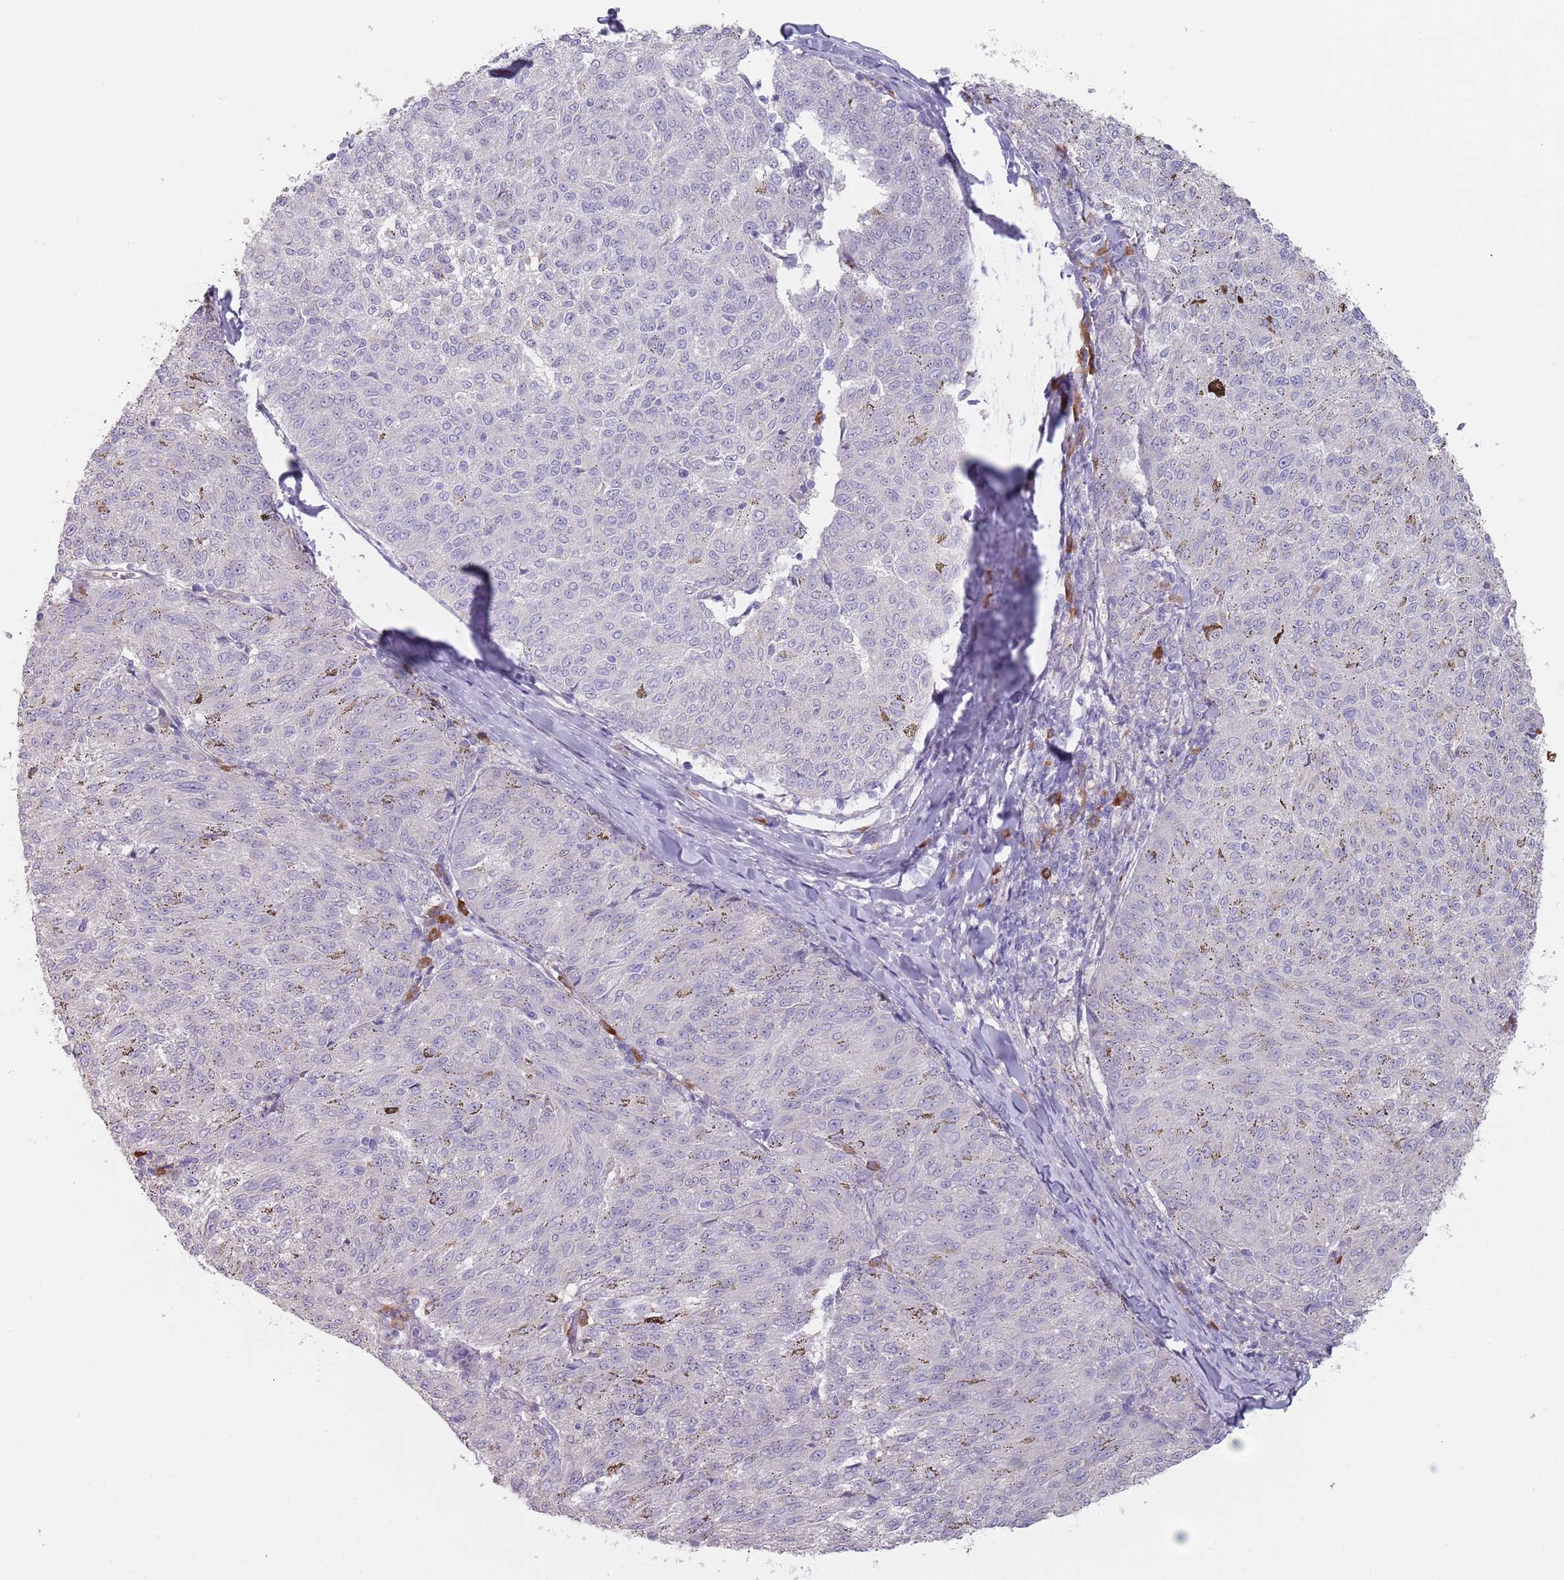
{"staining": {"intensity": "negative", "quantity": "none", "location": "none"}, "tissue": "melanoma", "cell_type": "Tumor cells", "image_type": "cancer", "snomed": [{"axis": "morphology", "description": "Malignant melanoma, NOS"}, {"axis": "topography", "description": "Skin"}], "caption": "Melanoma was stained to show a protein in brown. There is no significant positivity in tumor cells.", "gene": "DXO", "patient": {"sex": "female", "age": 72}}